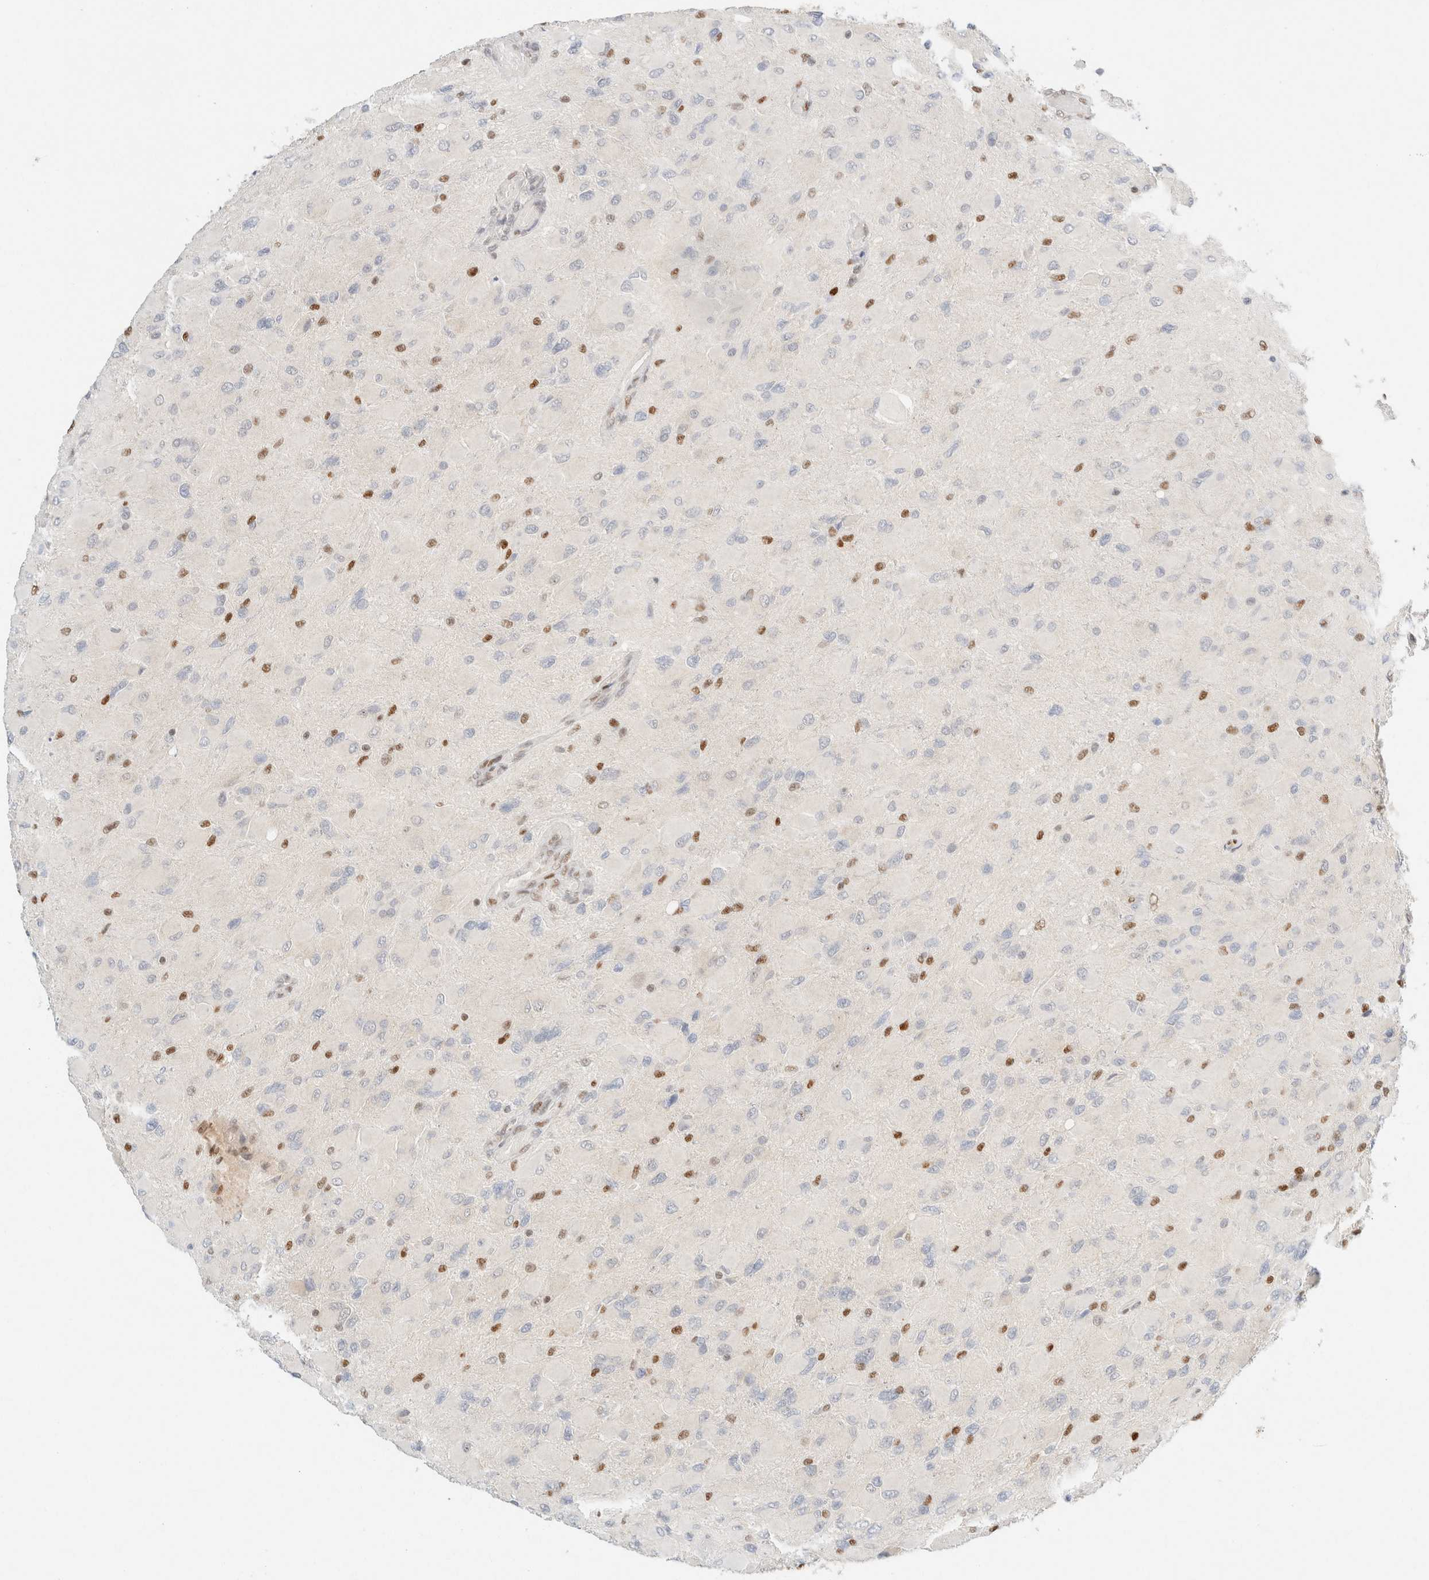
{"staining": {"intensity": "negative", "quantity": "none", "location": "none"}, "tissue": "glioma", "cell_type": "Tumor cells", "image_type": "cancer", "snomed": [{"axis": "morphology", "description": "Glioma, malignant, High grade"}, {"axis": "topography", "description": "Cerebral cortex"}], "caption": "Glioma stained for a protein using immunohistochemistry shows no positivity tumor cells.", "gene": "DDB2", "patient": {"sex": "female", "age": 36}}